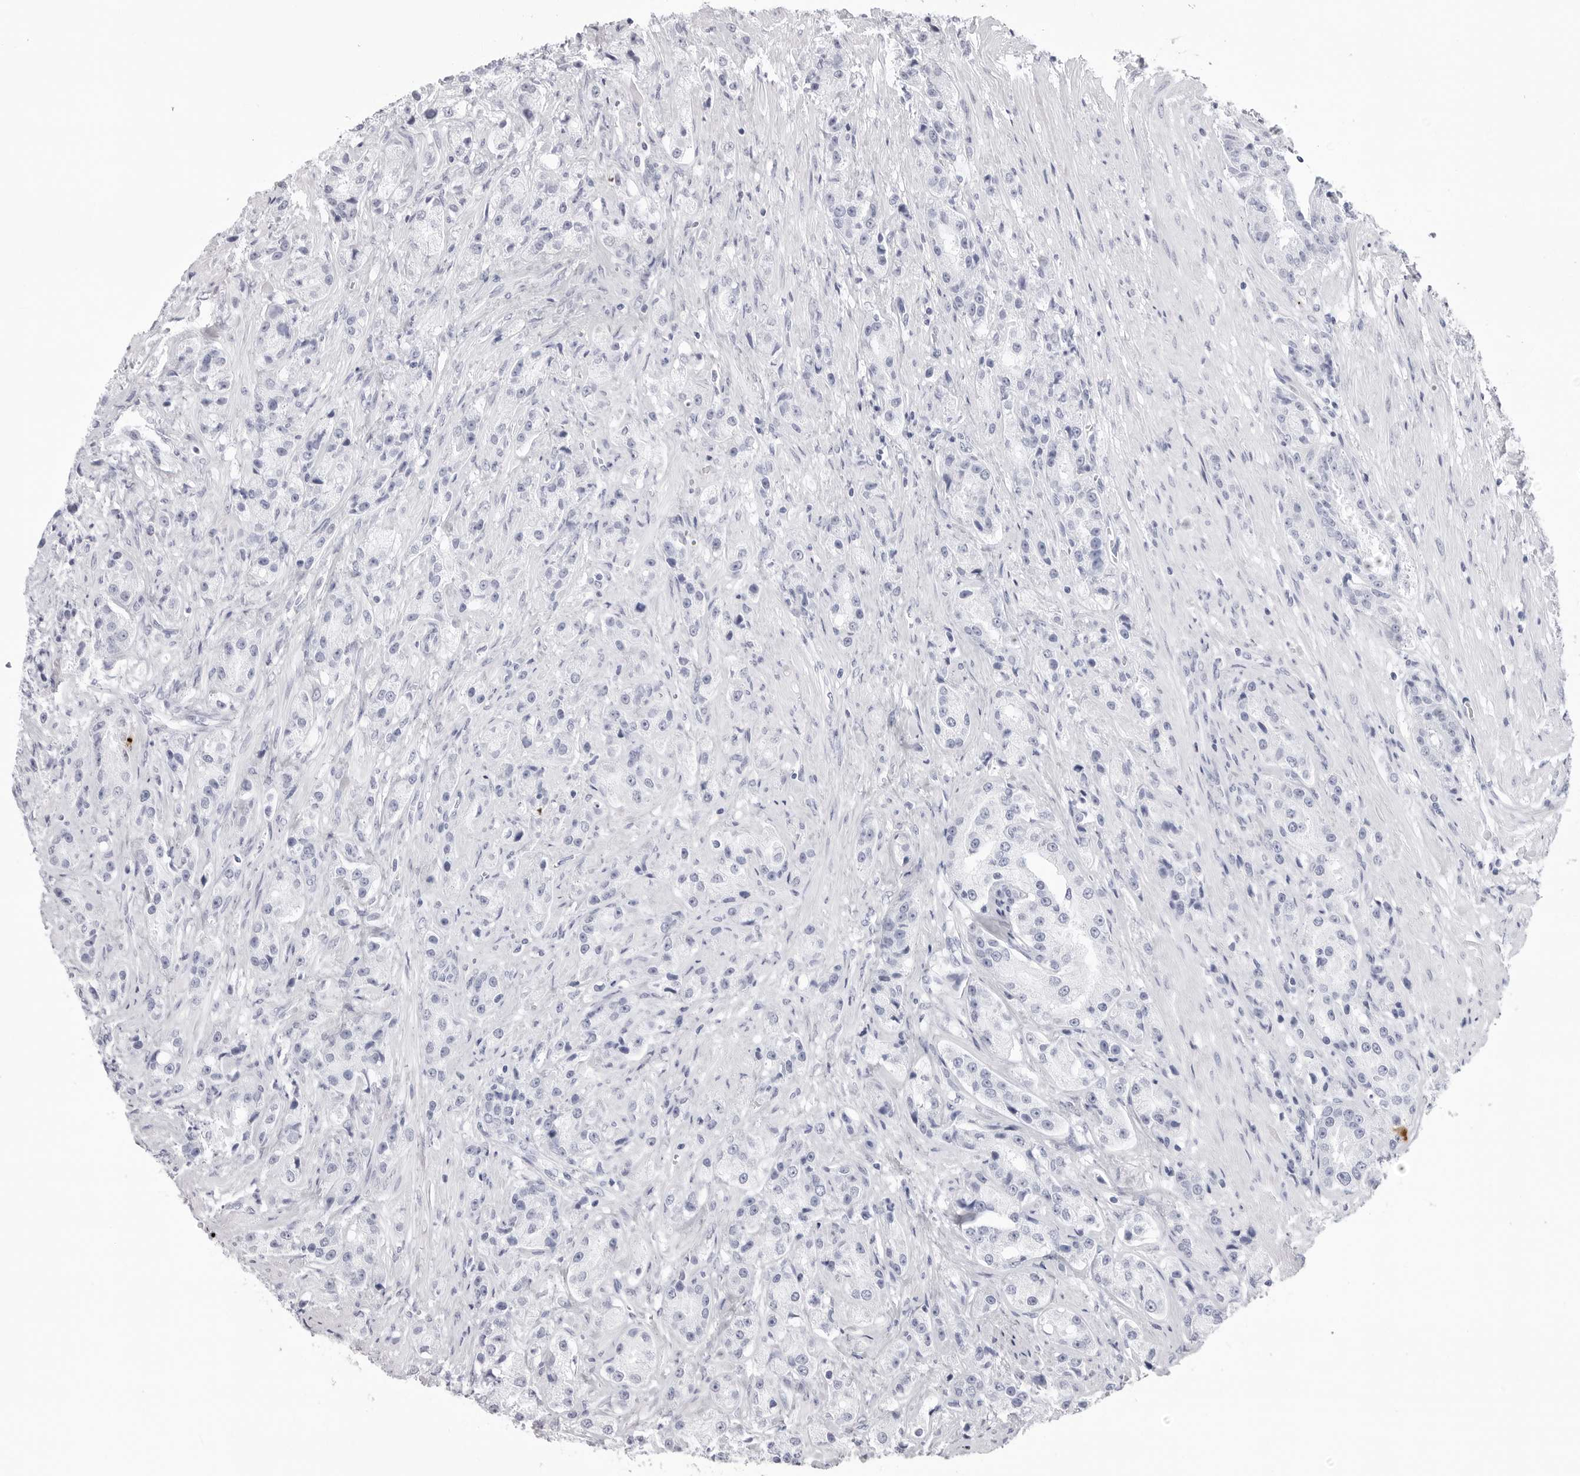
{"staining": {"intensity": "negative", "quantity": "none", "location": "none"}, "tissue": "prostate cancer", "cell_type": "Tumor cells", "image_type": "cancer", "snomed": [{"axis": "morphology", "description": "Adenocarcinoma, High grade"}, {"axis": "topography", "description": "Prostate"}], "caption": "Protein analysis of prostate adenocarcinoma (high-grade) exhibits no significant expression in tumor cells.", "gene": "CST2", "patient": {"sex": "male", "age": 60}}